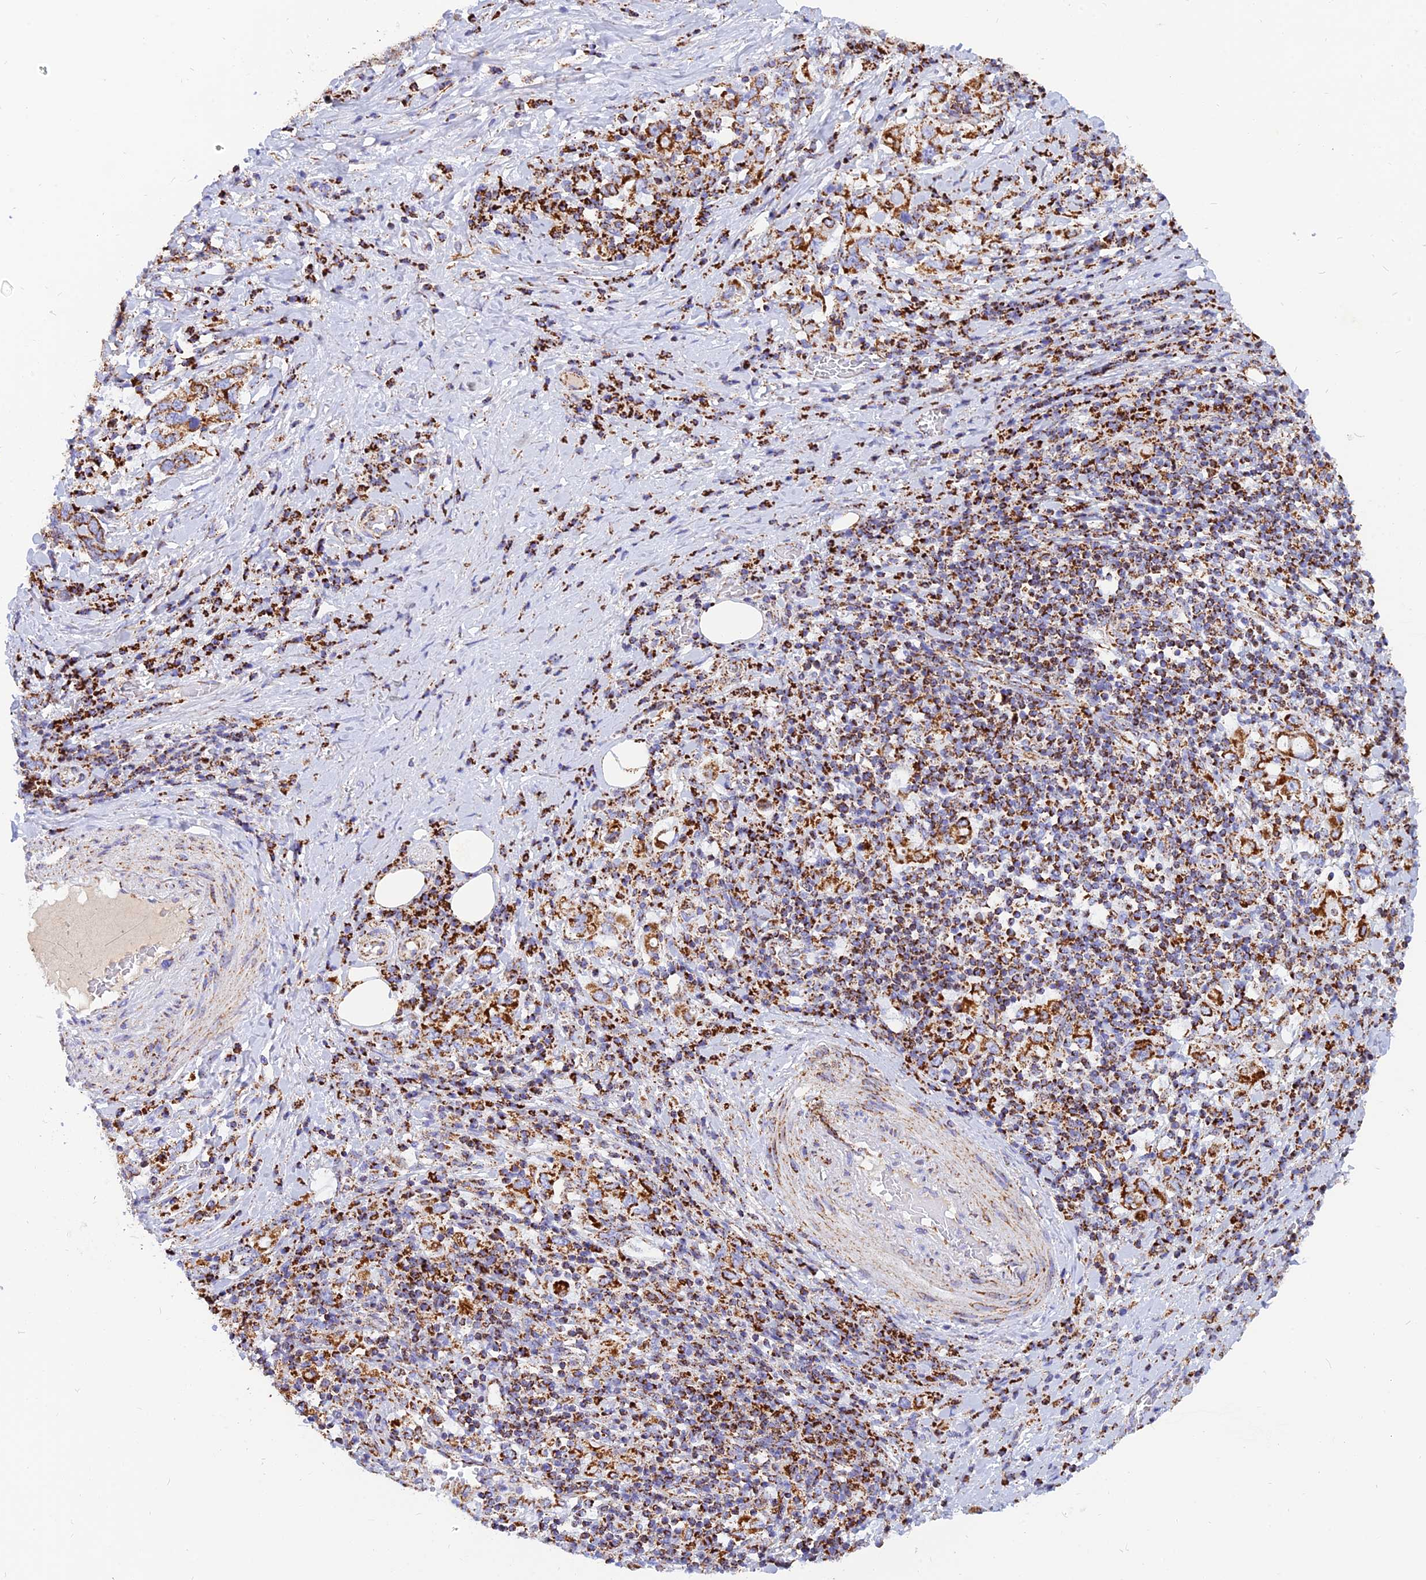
{"staining": {"intensity": "strong", "quantity": ">75%", "location": "cytoplasmic/membranous"}, "tissue": "stomach cancer", "cell_type": "Tumor cells", "image_type": "cancer", "snomed": [{"axis": "morphology", "description": "Adenocarcinoma, NOS"}, {"axis": "topography", "description": "Stomach, upper"}, {"axis": "topography", "description": "Stomach"}], "caption": "Stomach cancer (adenocarcinoma) tissue shows strong cytoplasmic/membranous staining in approximately >75% of tumor cells, visualized by immunohistochemistry.", "gene": "NDUFB6", "patient": {"sex": "male", "age": 62}}